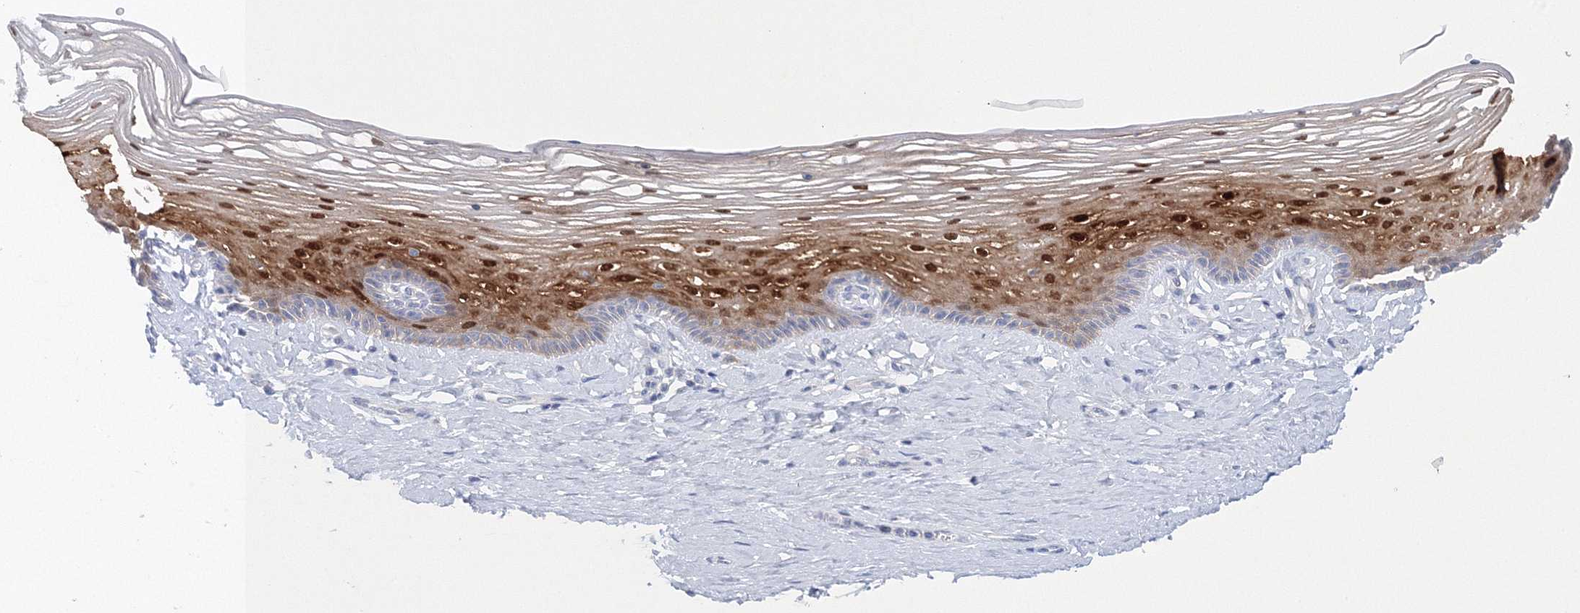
{"staining": {"intensity": "moderate", "quantity": "25%-75%", "location": "cytoplasmic/membranous,nuclear"}, "tissue": "vagina", "cell_type": "Squamous epithelial cells", "image_type": "normal", "snomed": [{"axis": "morphology", "description": "Normal tissue, NOS"}, {"axis": "topography", "description": "Vagina"}], "caption": "Brown immunohistochemical staining in unremarkable human vagina displays moderate cytoplasmic/membranous,nuclear expression in approximately 25%-75% of squamous epithelial cells.", "gene": "HMGCS1", "patient": {"sex": "female", "age": 46}}